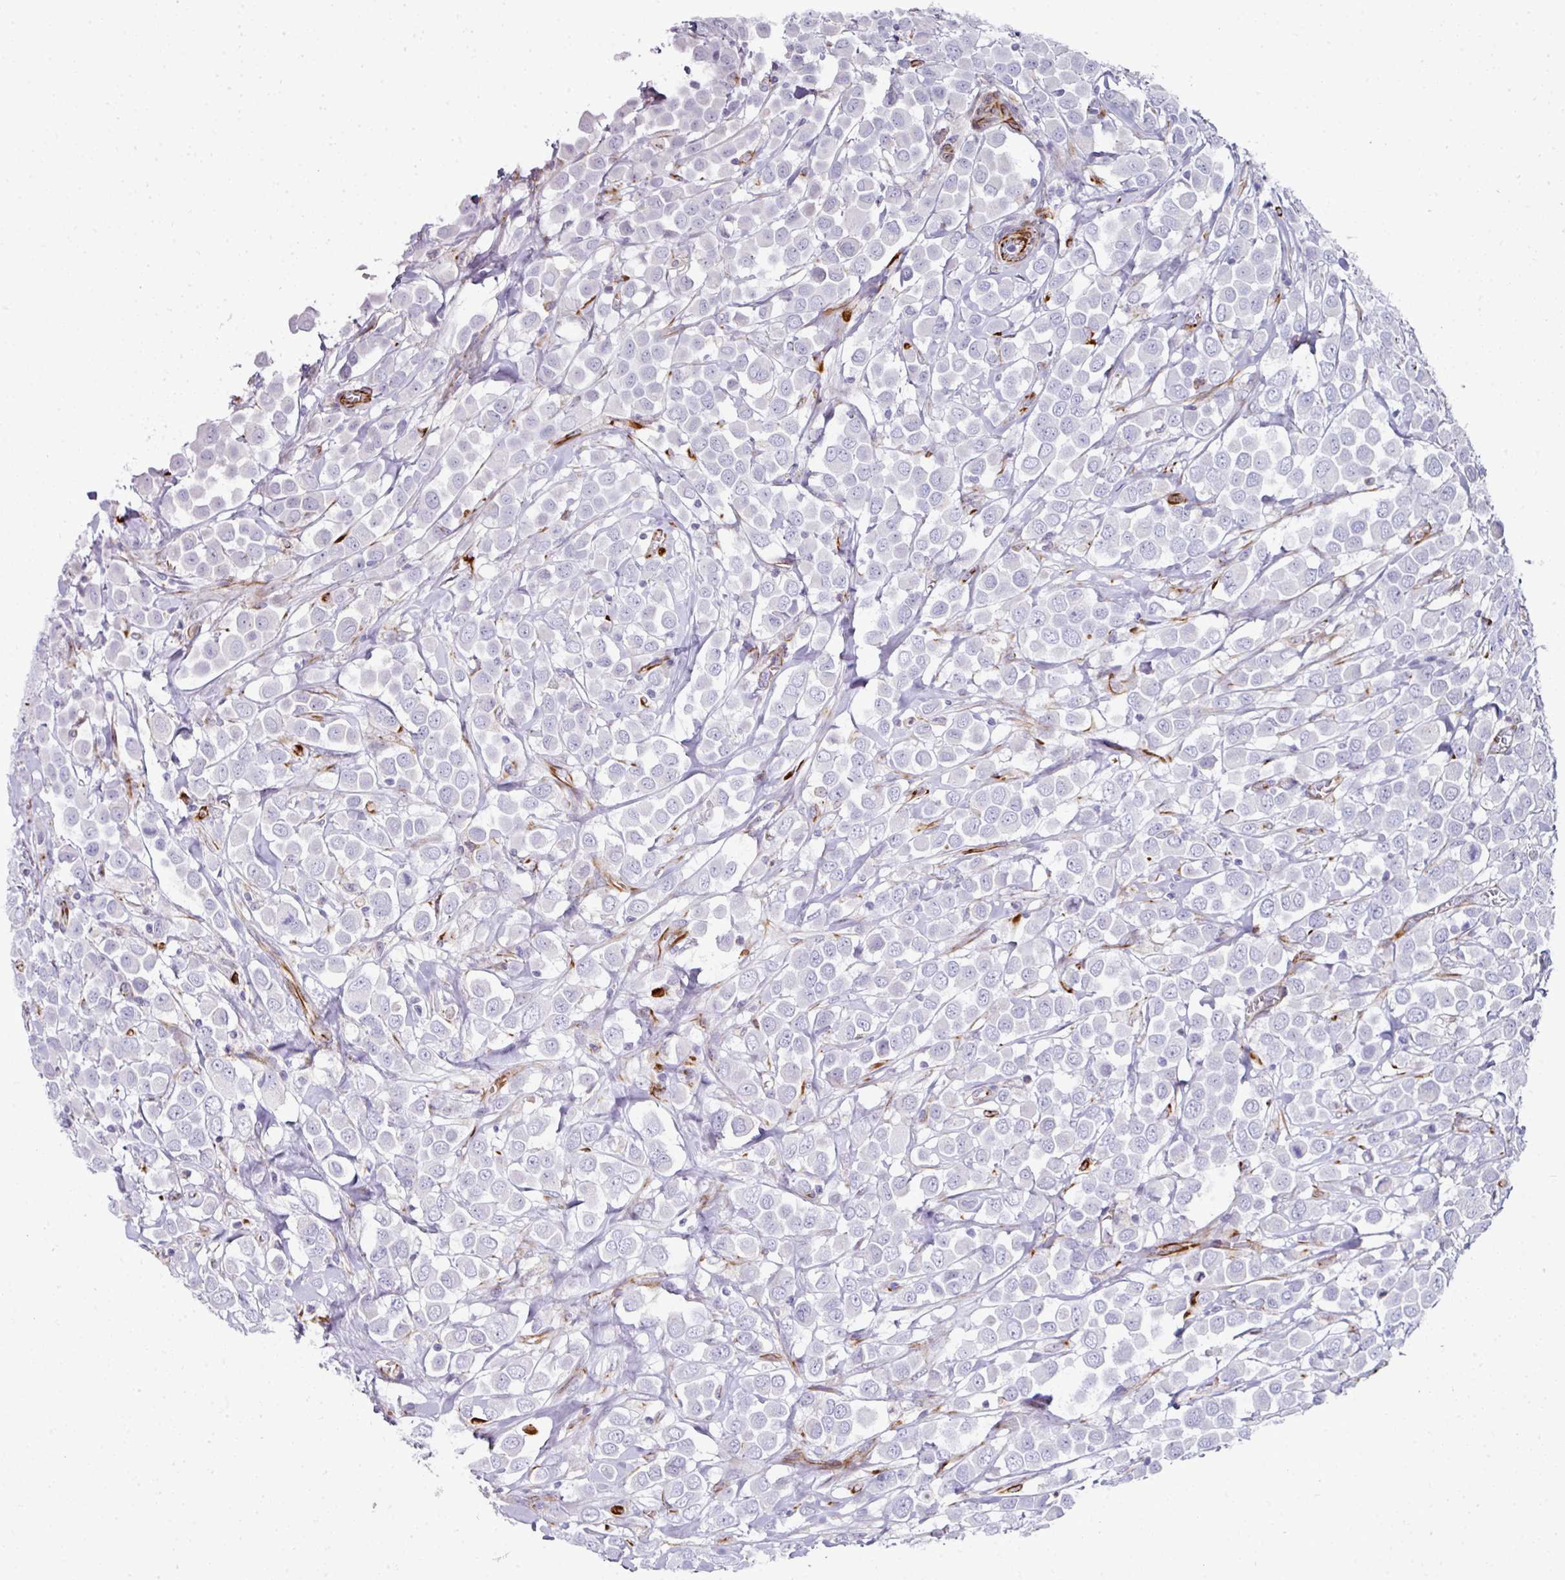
{"staining": {"intensity": "negative", "quantity": "none", "location": "none"}, "tissue": "breast cancer", "cell_type": "Tumor cells", "image_type": "cancer", "snomed": [{"axis": "morphology", "description": "Duct carcinoma"}, {"axis": "topography", "description": "Breast"}], "caption": "Tumor cells show no significant expression in breast cancer. Brightfield microscopy of immunohistochemistry stained with DAB (brown) and hematoxylin (blue), captured at high magnification.", "gene": "TMPRSS9", "patient": {"sex": "female", "age": 61}}